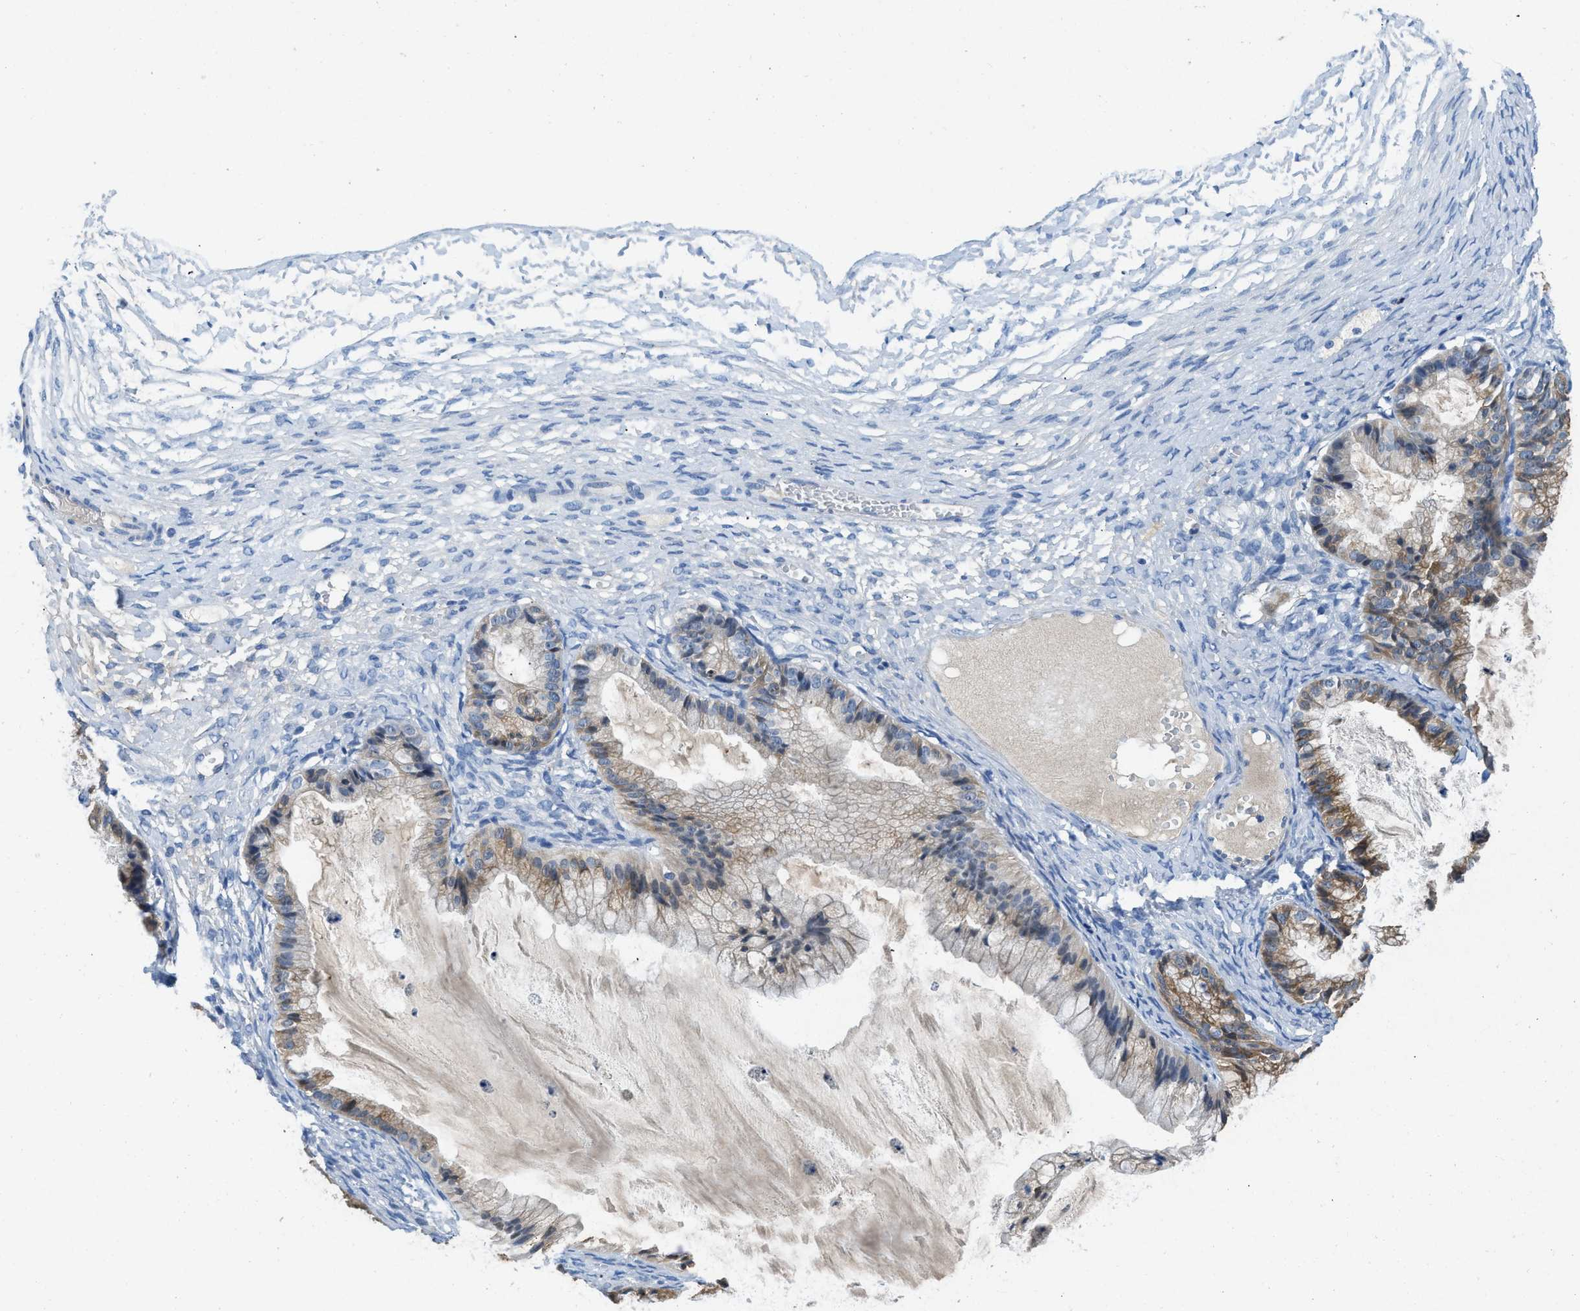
{"staining": {"intensity": "moderate", "quantity": "25%-75%", "location": "cytoplasmic/membranous"}, "tissue": "ovarian cancer", "cell_type": "Tumor cells", "image_type": "cancer", "snomed": [{"axis": "morphology", "description": "Cystadenocarcinoma, mucinous, NOS"}, {"axis": "topography", "description": "Ovary"}], "caption": "Mucinous cystadenocarcinoma (ovarian) stained with IHC exhibits moderate cytoplasmic/membranous positivity in approximately 25%-75% of tumor cells.", "gene": "SPEG", "patient": {"sex": "female", "age": 57}}